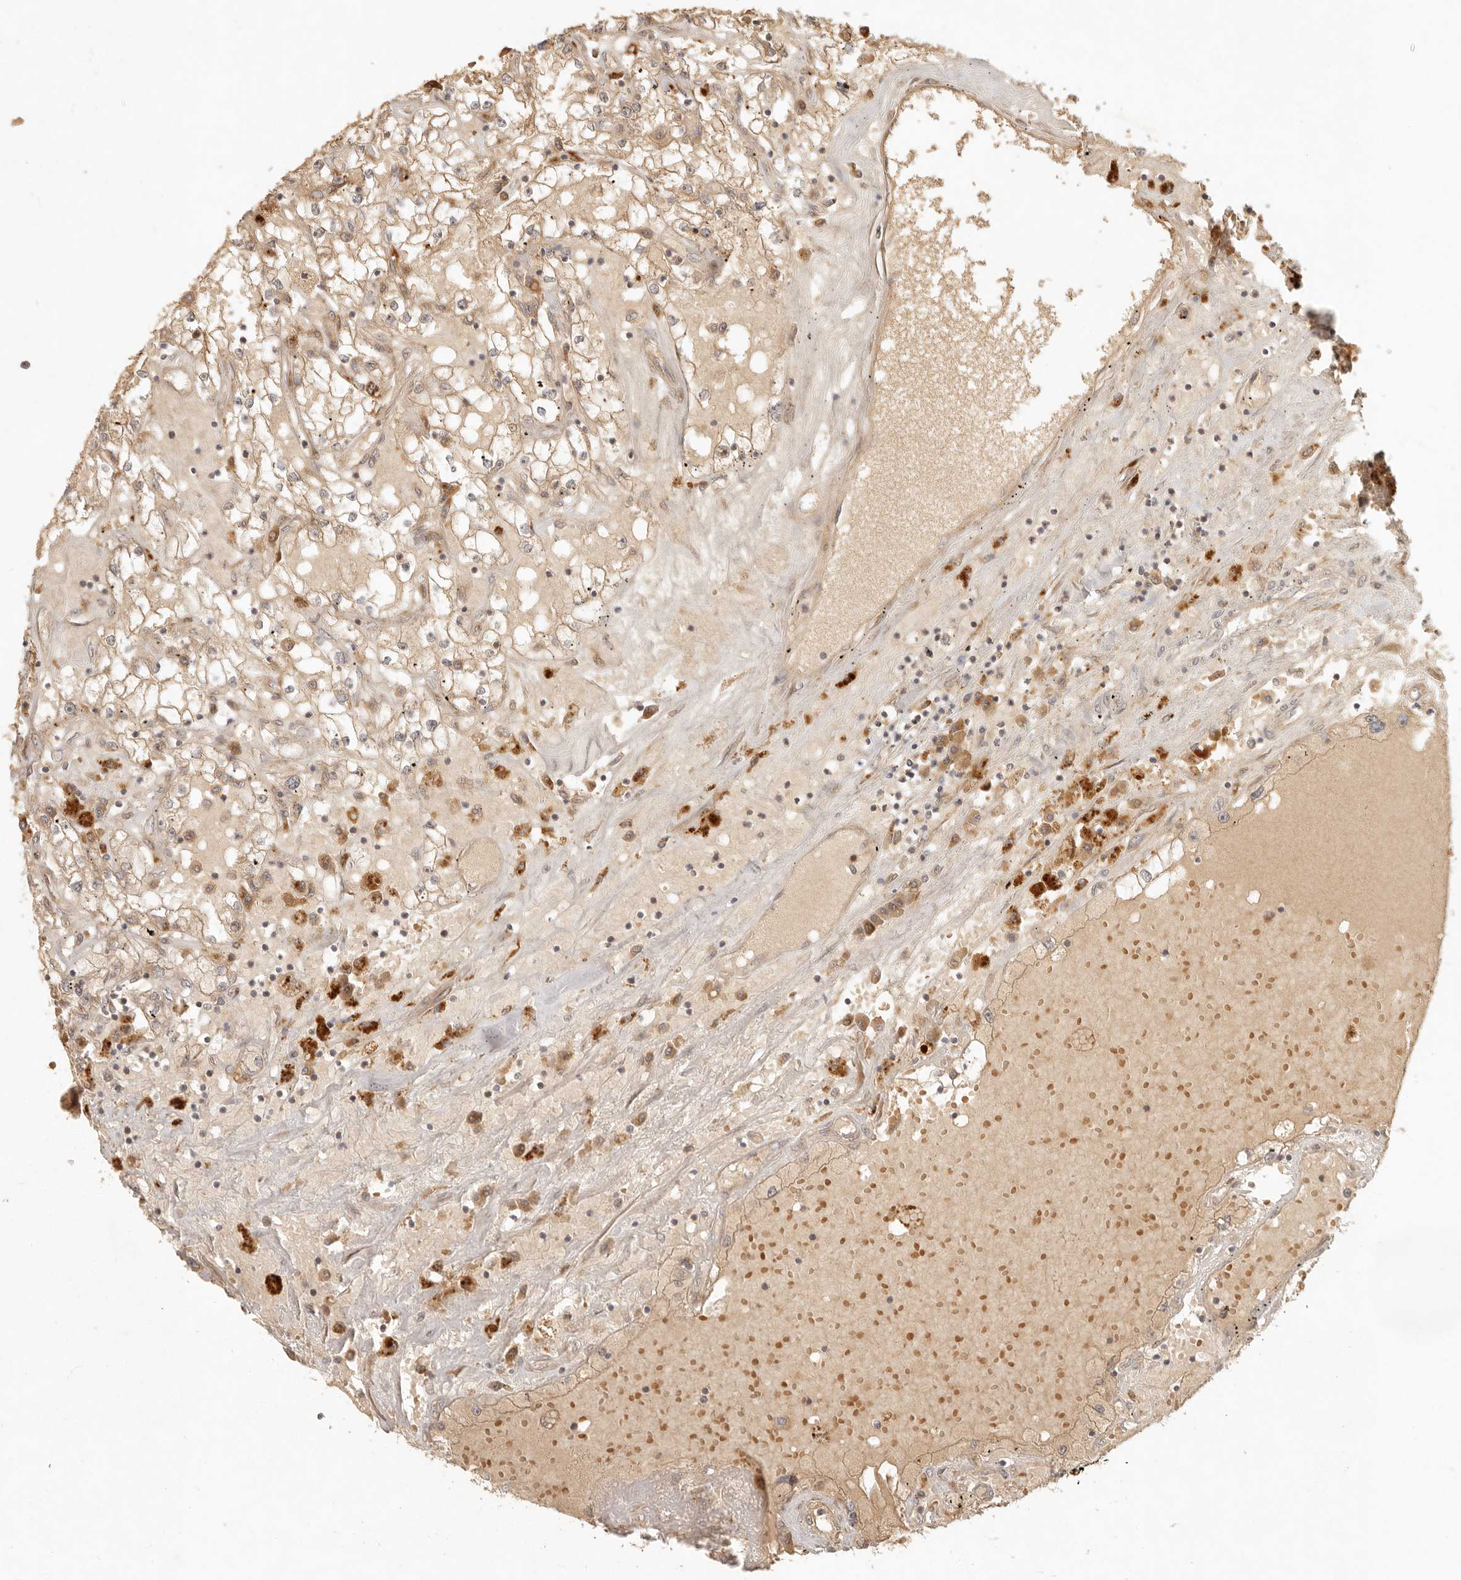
{"staining": {"intensity": "weak", "quantity": ">75%", "location": "cytoplasmic/membranous"}, "tissue": "renal cancer", "cell_type": "Tumor cells", "image_type": "cancer", "snomed": [{"axis": "morphology", "description": "Adenocarcinoma, NOS"}, {"axis": "topography", "description": "Kidney"}], "caption": "Protein expression by immunohistochemistry (IHC) shows weak cytoplasmic/membranous expression in approximately >75% of tumor cells in adenocarcinoma (renal).", "gene": "ANKRD61", "patient": {"sex": "male", "age": 56}}